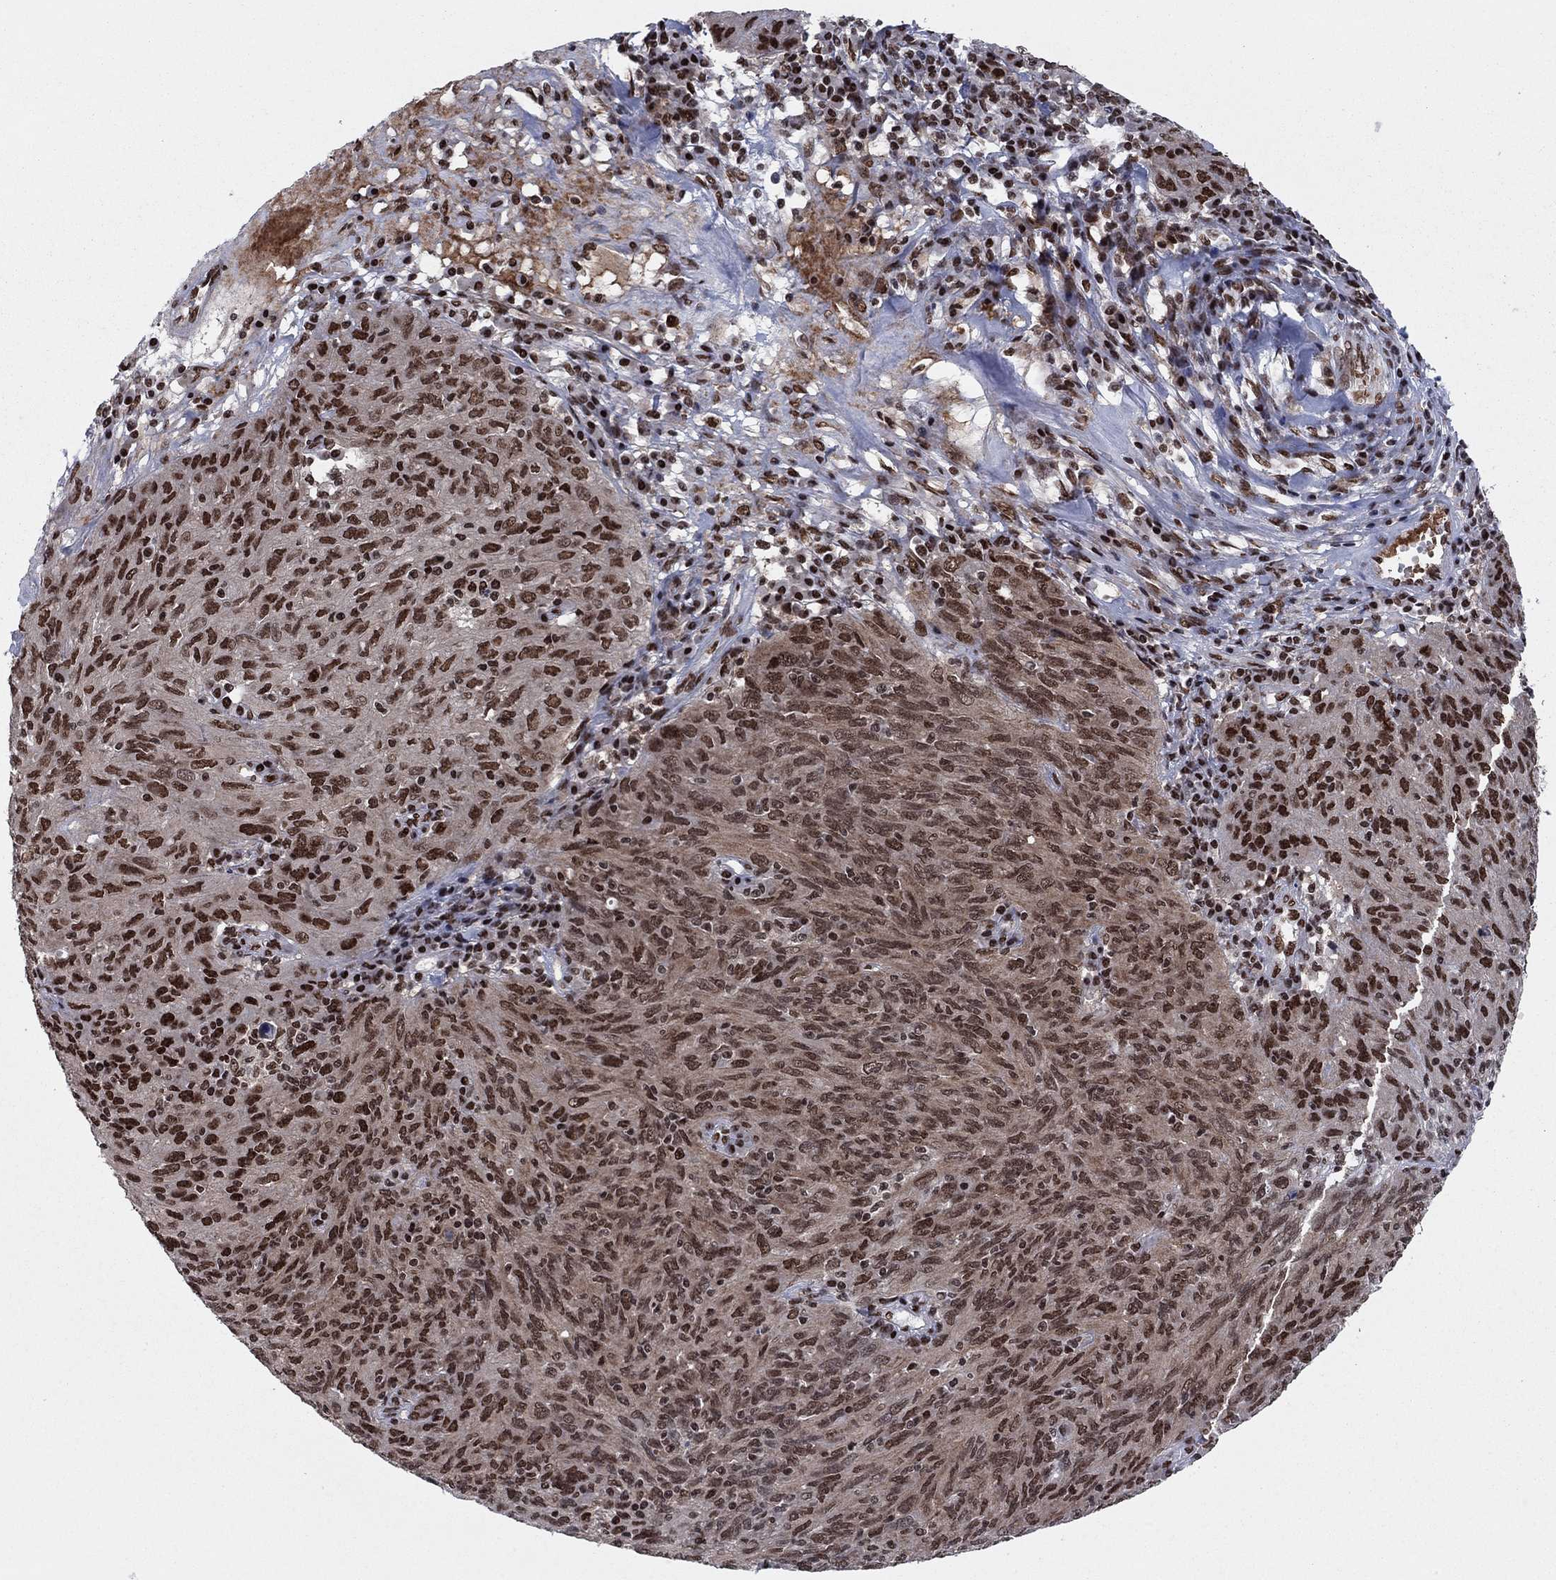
{"staining": {"intensity": "strong", "quantity": "25%-75%", "location": "nuclear"}, "tissue": "ovarian cancer", "cell_type": "Tumor cells", "image_type": "cancer", "snomed": [{"axis": "morphology", "description": "Carcinoma, endometroid"}, {"axis": "topography", "description": "Ovary"}], "caption": "IHC histopathology image of neoplastic tissue: human ovarian endometroid carcinoma stained using immunohistochemistry (IHC) exhibits high levels of strong protein expression localized specifically in the nuclear of tumor cells, appearing as a nuclear brown color.", "gene": "USP54", "patient": {"sex": "female", "age": 50}}